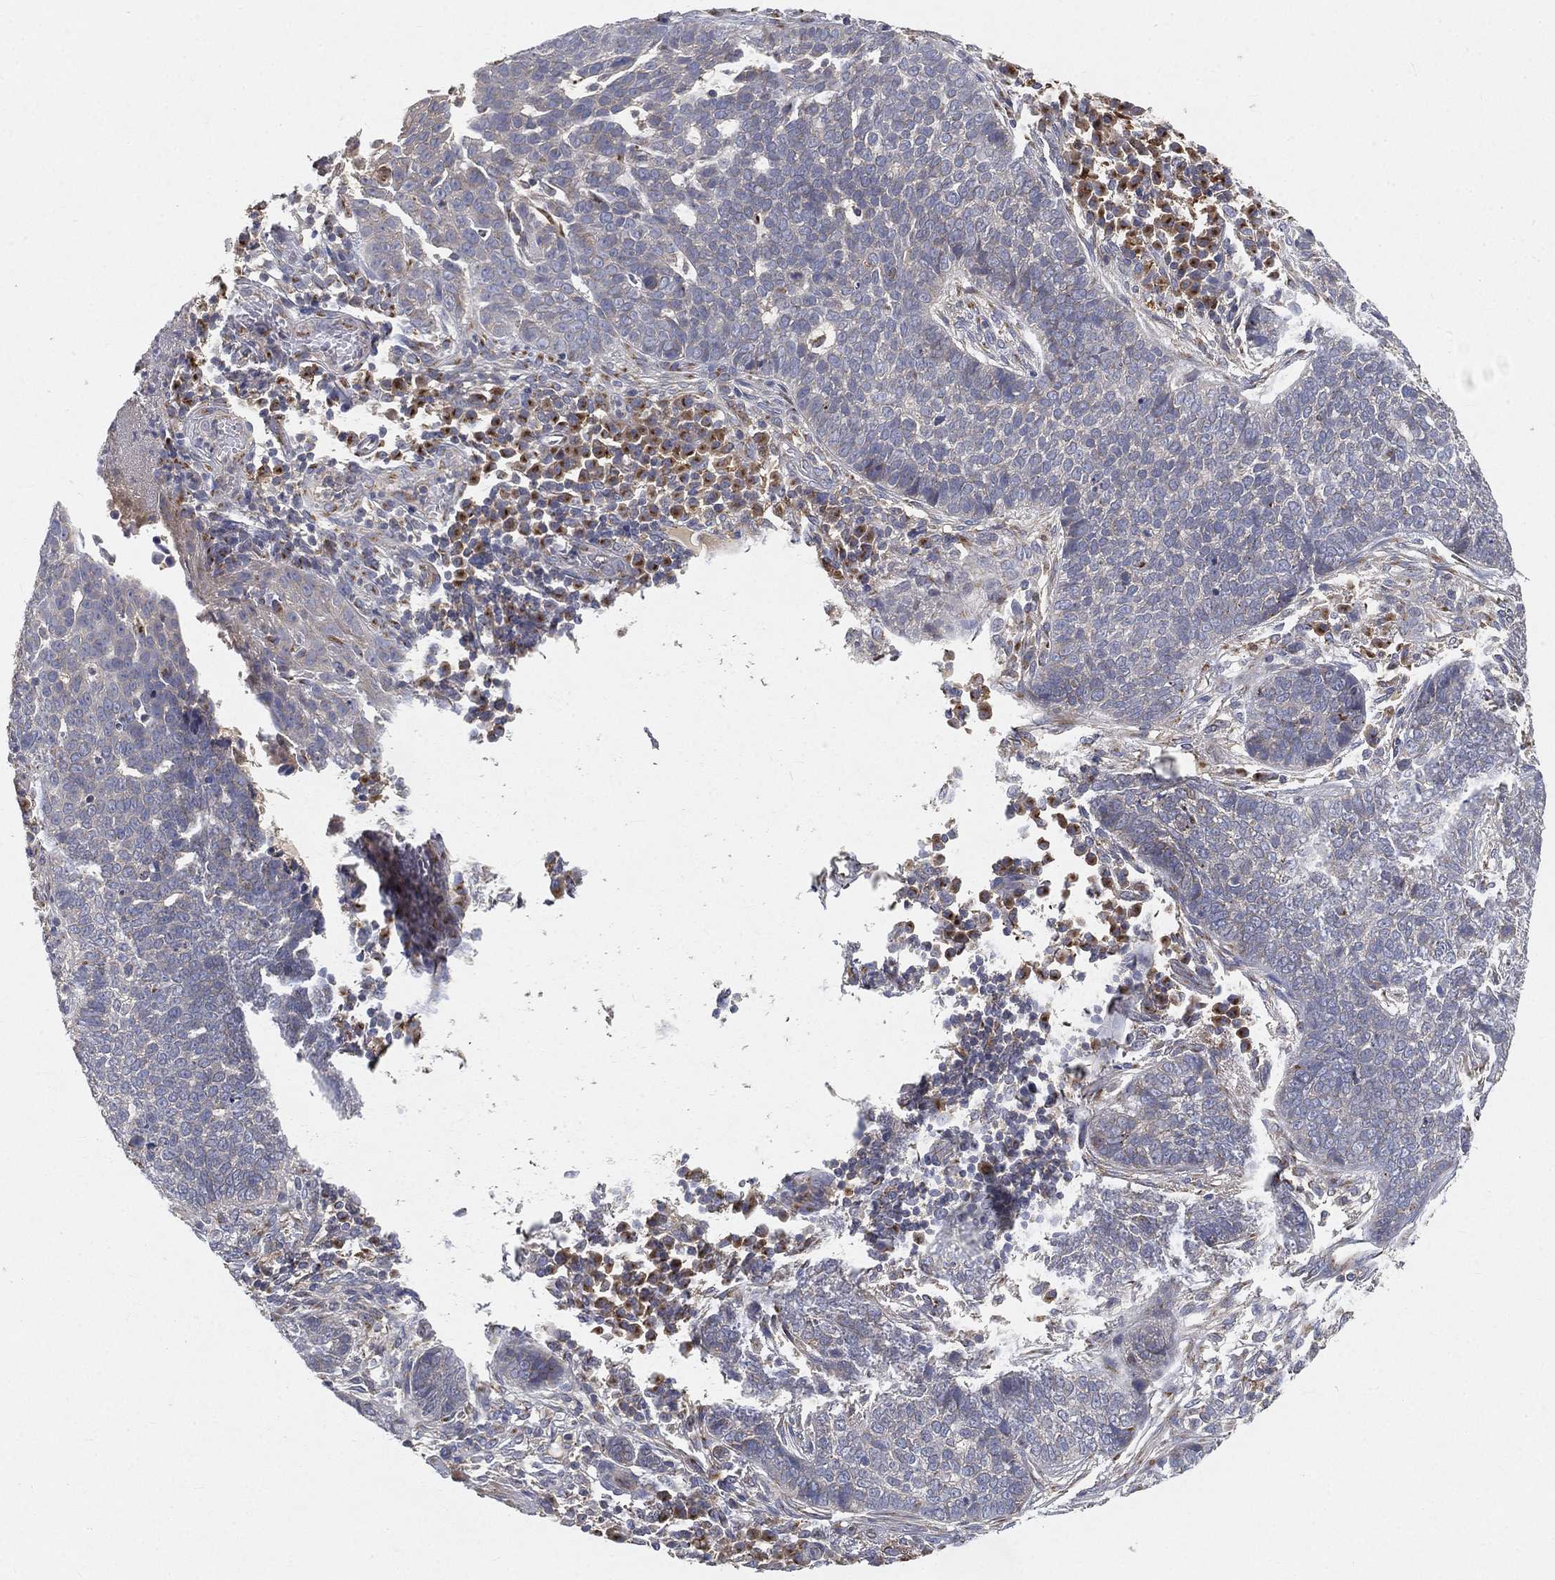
{"staining": {"intensity": "negative", "quantity": "none", "location": "none"}, "tissue": "skin cancer", "cell_type": "Tumor cells", "image_type": "cancer", "snomed": [{"axis": "morphology", "description": "Basal cell carcinoma"}, {"axis": "topography", "description": "Skin"}], "caption": "Immunohistochemistry (IHC) histopathology image of skin basal cell carcinoma stained for a protein (brown), which exhibits no staining in tumor cells.", "gene": "CTSL", "patient": {"sex": "female", "age": 69}}